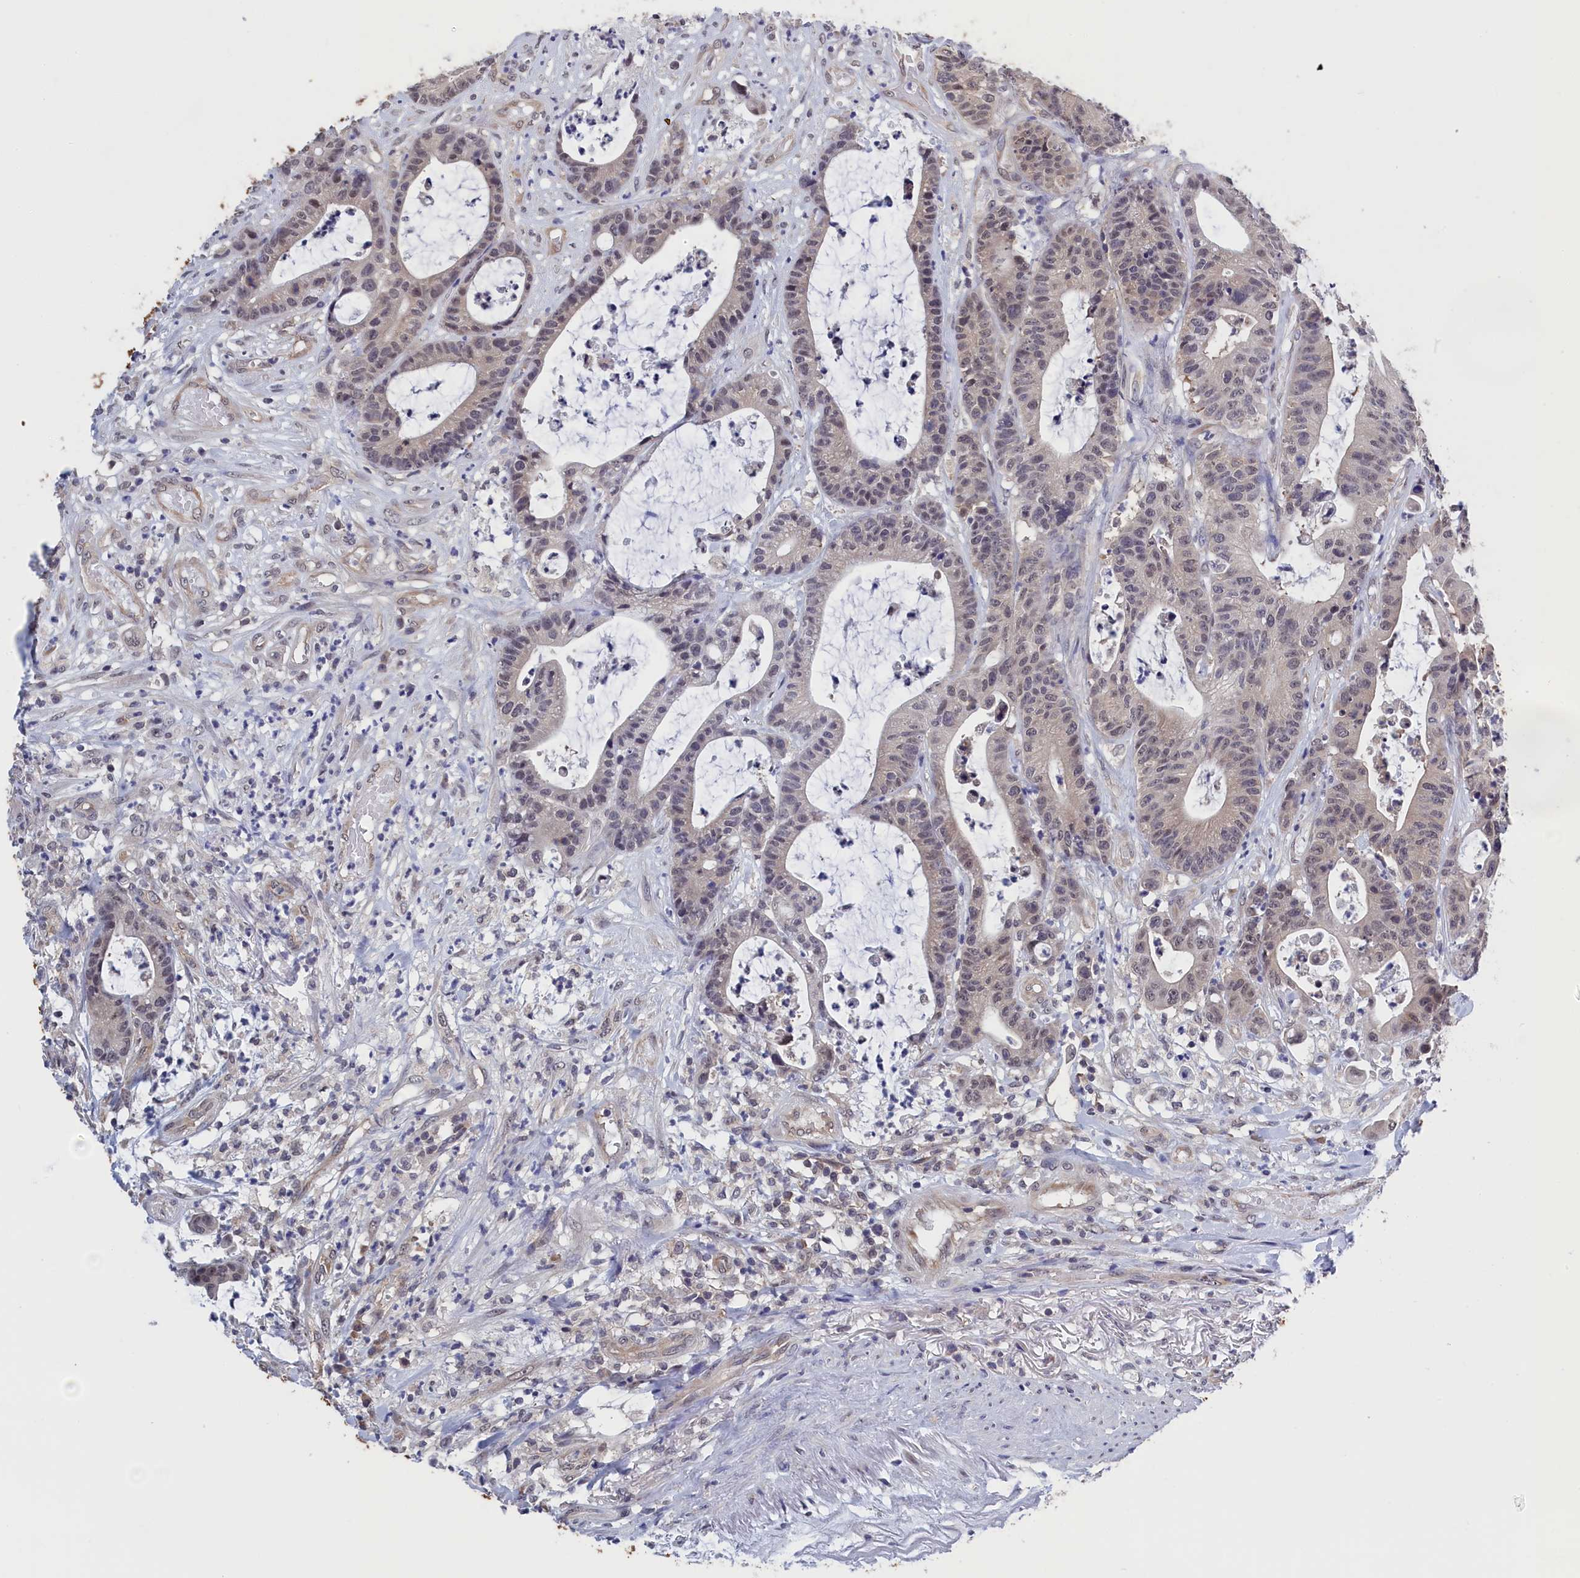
{"staining": {"intensity": "weak", "quantity": "<25%", "location": "cytoplasmic/membranous,nuclear"}, "tissue": "colorectal cancer", "cell_type": "Tumor cells", "image_type": "cancer", "snomed": [{"axis": "morphology", "description": "Adenocarcinoma, NOS"}, {"axis": "topography", "description": "Colon"}], "caption": "Tumor cells are negative for brown protein staining in colorectal adenocarcinoma.", "gene": "PGP", "patient": {"sex": "female", "age": 84}}